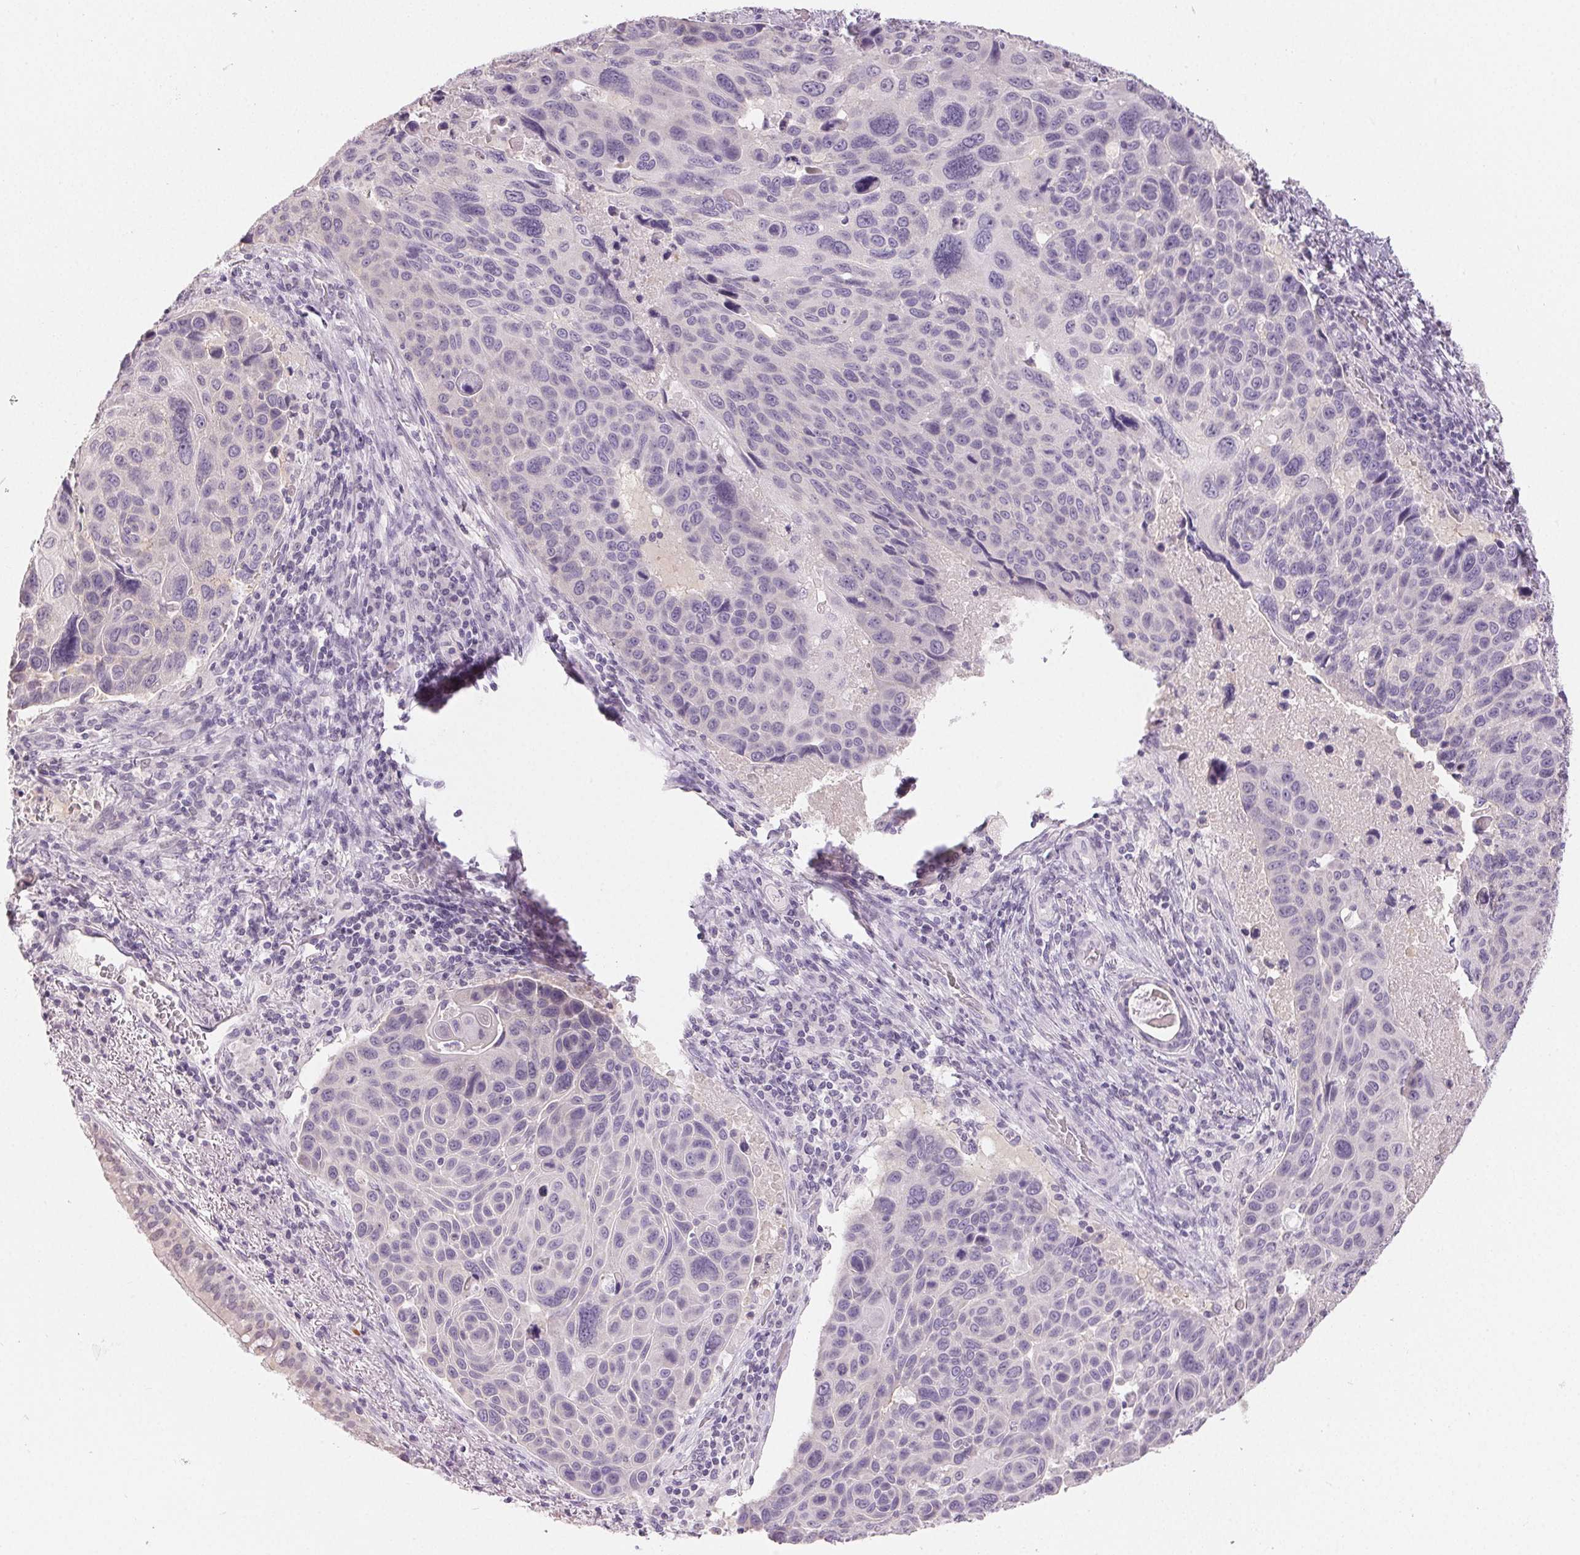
{"staining": {"intensity": "negative", "quantity": "none", "location": "none"}, "tissue": "lung cancer", "cell_type": "Tumor cells", "image_type": "cancer", "snomed": [{"axis": "morphology", "description": "Squamous cell carcinoma, NOS"}, {"axis": "topography", "description": "Lung"}], "caption": "Protein analysis of lung cancer reveals no significant staining in tumor cells.", "gene": "SFTPD", "patient": {"sex": "male", "age": 68}}